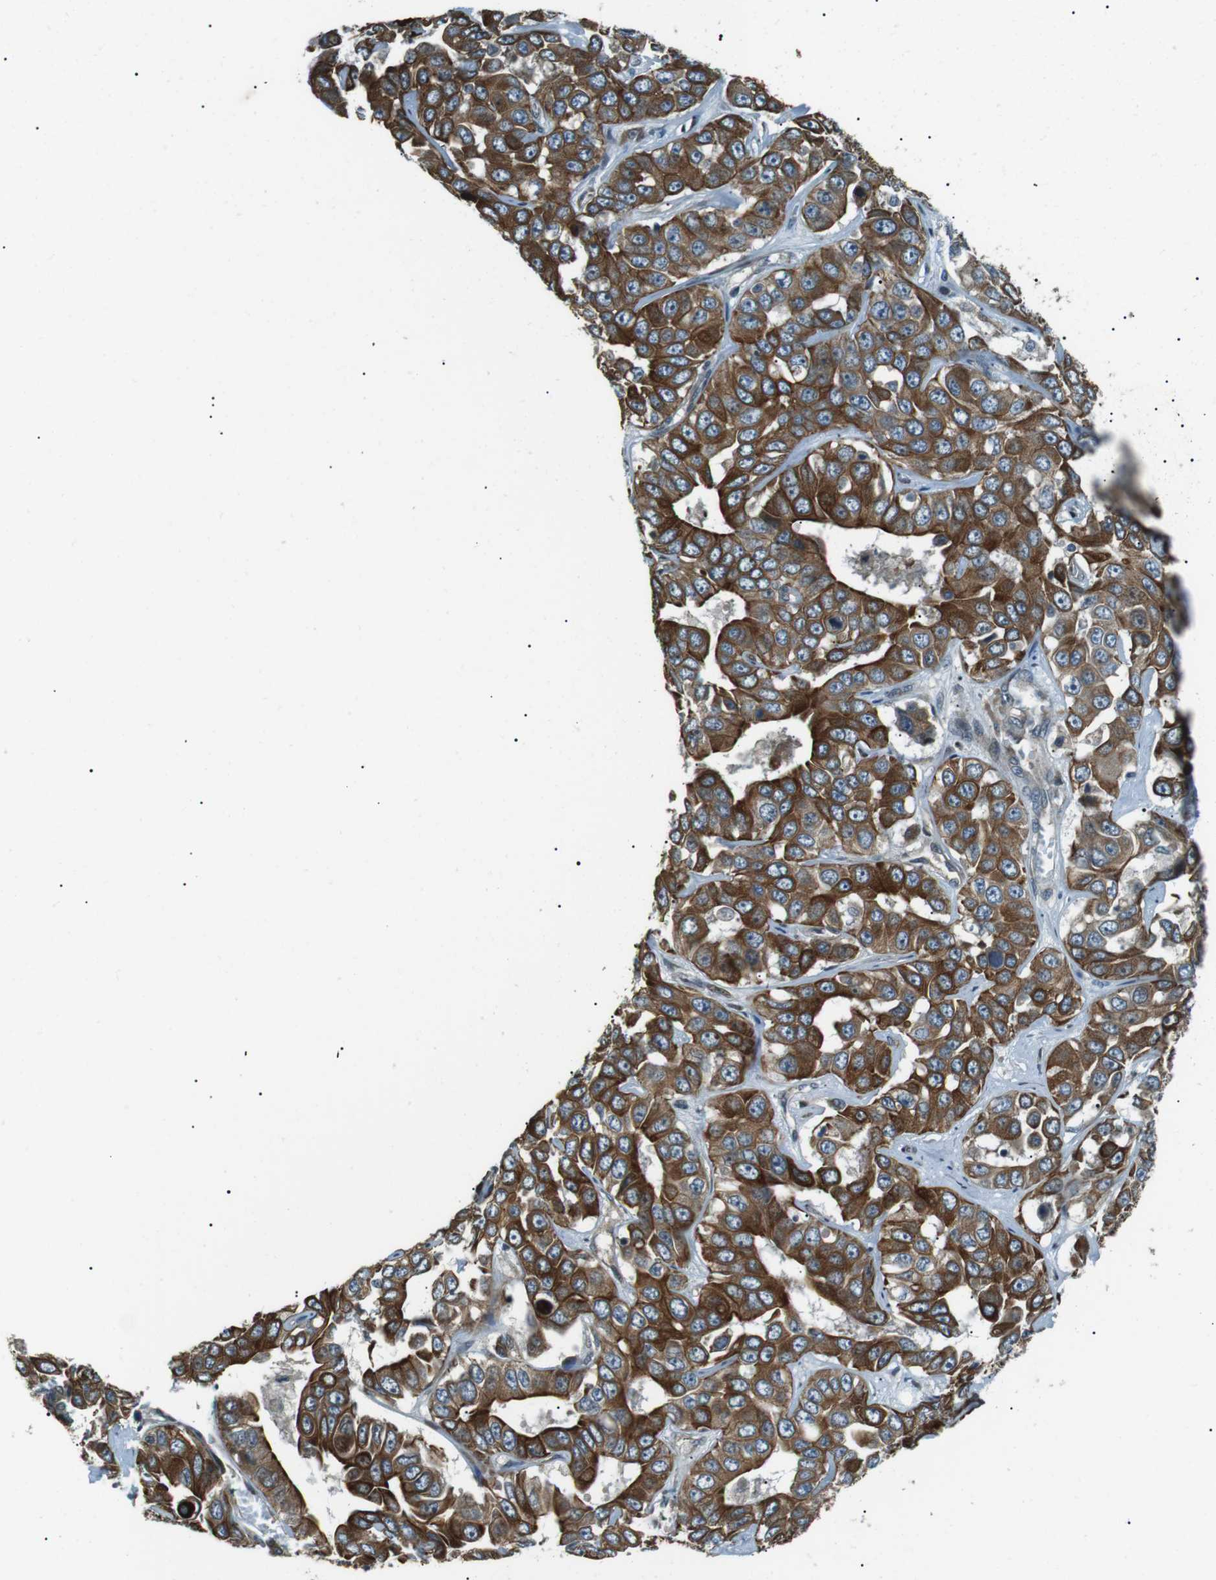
{"staining": {"intensity": "strong", "quantity": ">75%", "location": "cytoplasmic/membranous"}, "tissue": "liver cancer", "cell_type": "Tumor cells", "image_type": "cancer", "snomed": [{"axis": "morphology", "description": "Cholangiocarcinoma"}, {"axis": "topography", "description": "Liver"}], "caption": "Human liver cholangiocarcinoma stained with a protein marker shows strong staining in tumor cells.", "gene": "TMEM74", "patient": {"sex": "female", "age": 52}}